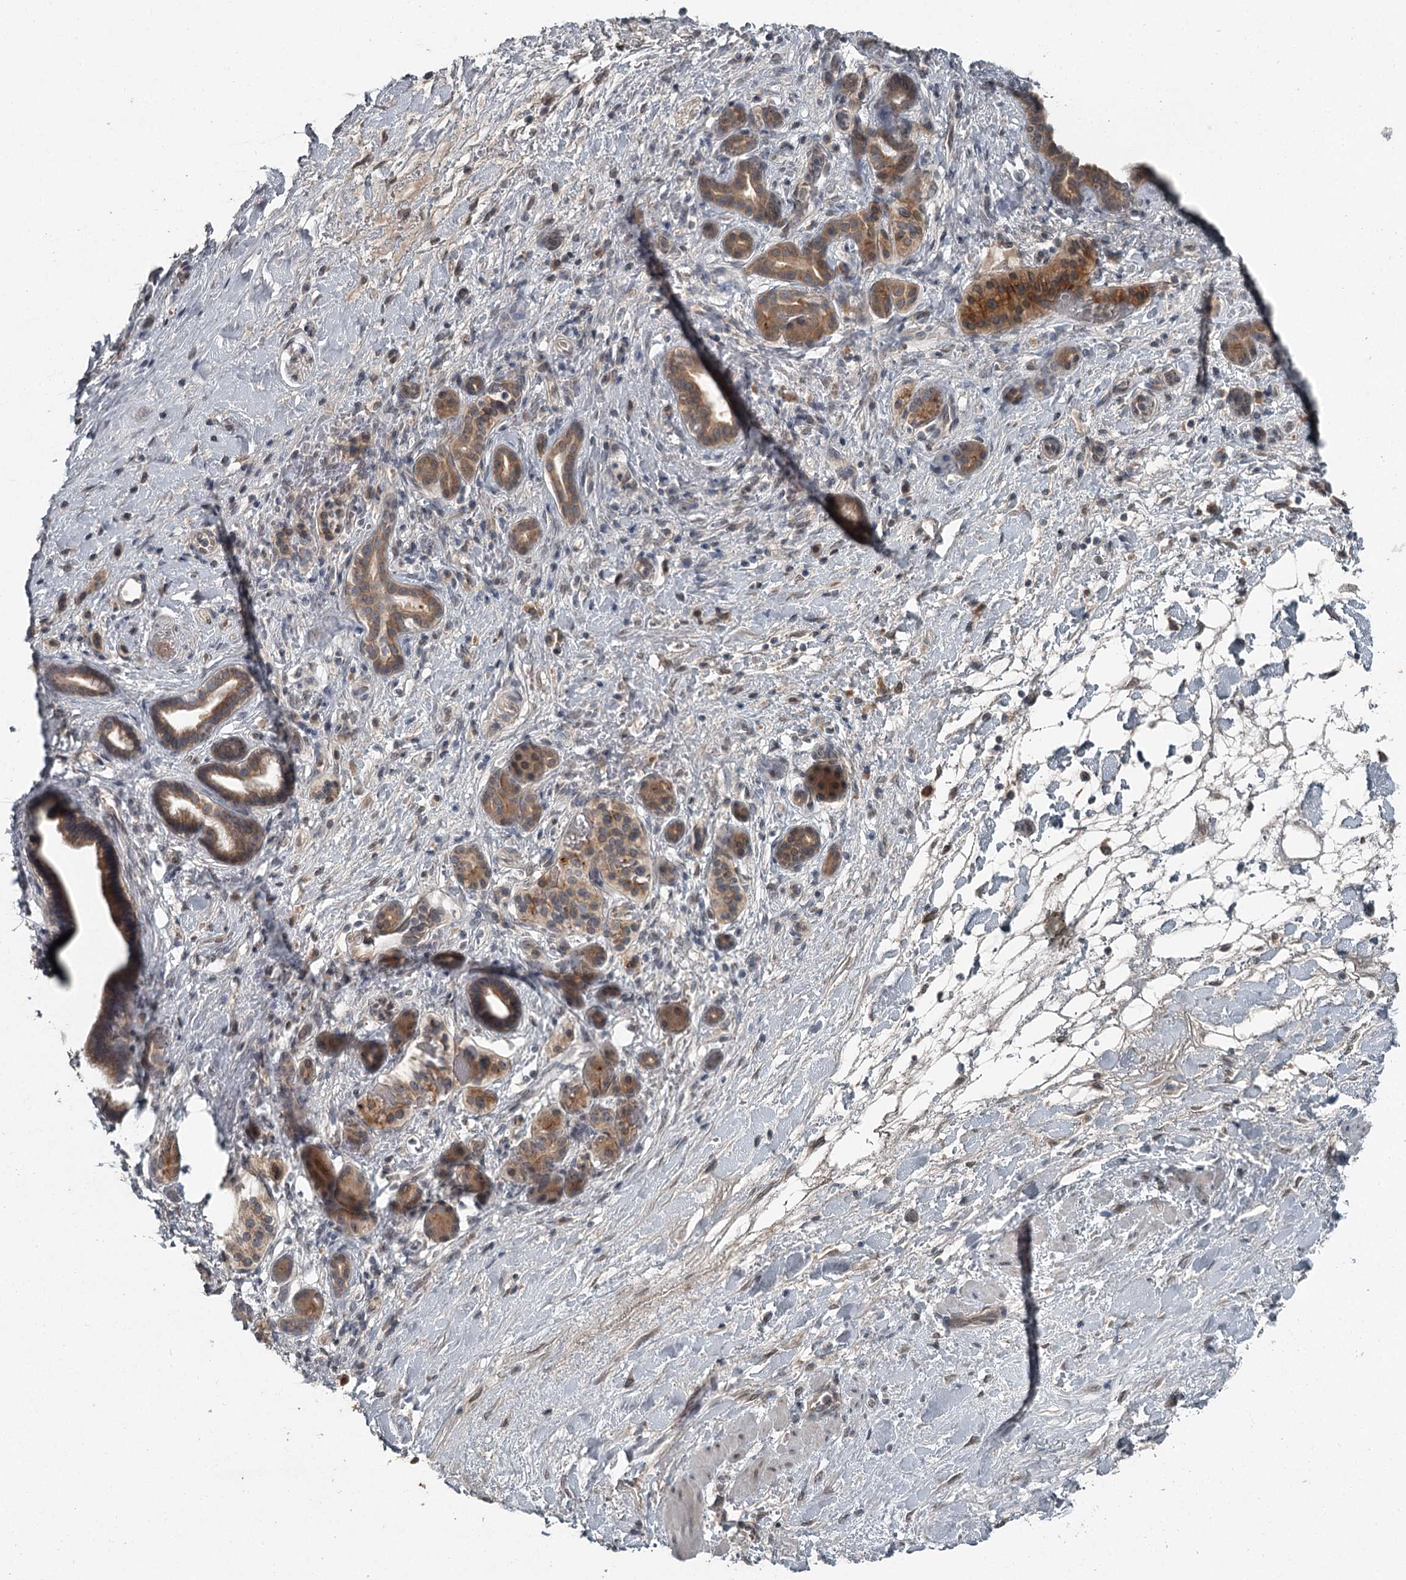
{"staining": {"intensity": "moderate", "quantity": ">75%", "location": "cytoplasmic/membranous"}, "tissue": "pancreatic cancer", "cell_type": "Tumor cells", "image_type": "cancer", "snomed": [{"axis": "morphology", "description": "Normal tissue, NOS"}, {"axis": "morphology", "description": "Adenocarcinoma, NOS"}, {"axis": "topography", "description": "Pancreas"}, {"axis": "topography", "description": "Peripheral nerve tissue"}], "caption": "DAB (3,3'-diaminobenzidine) immunohistochemical staining of pancreatic adenocarcinoma demonstrates moderate cytoplasmic/membranous protein positivity in approximately >75% of tumor cells.", "gene": "SLC39A8", "patient": {"sex": "female", "age": 77}}